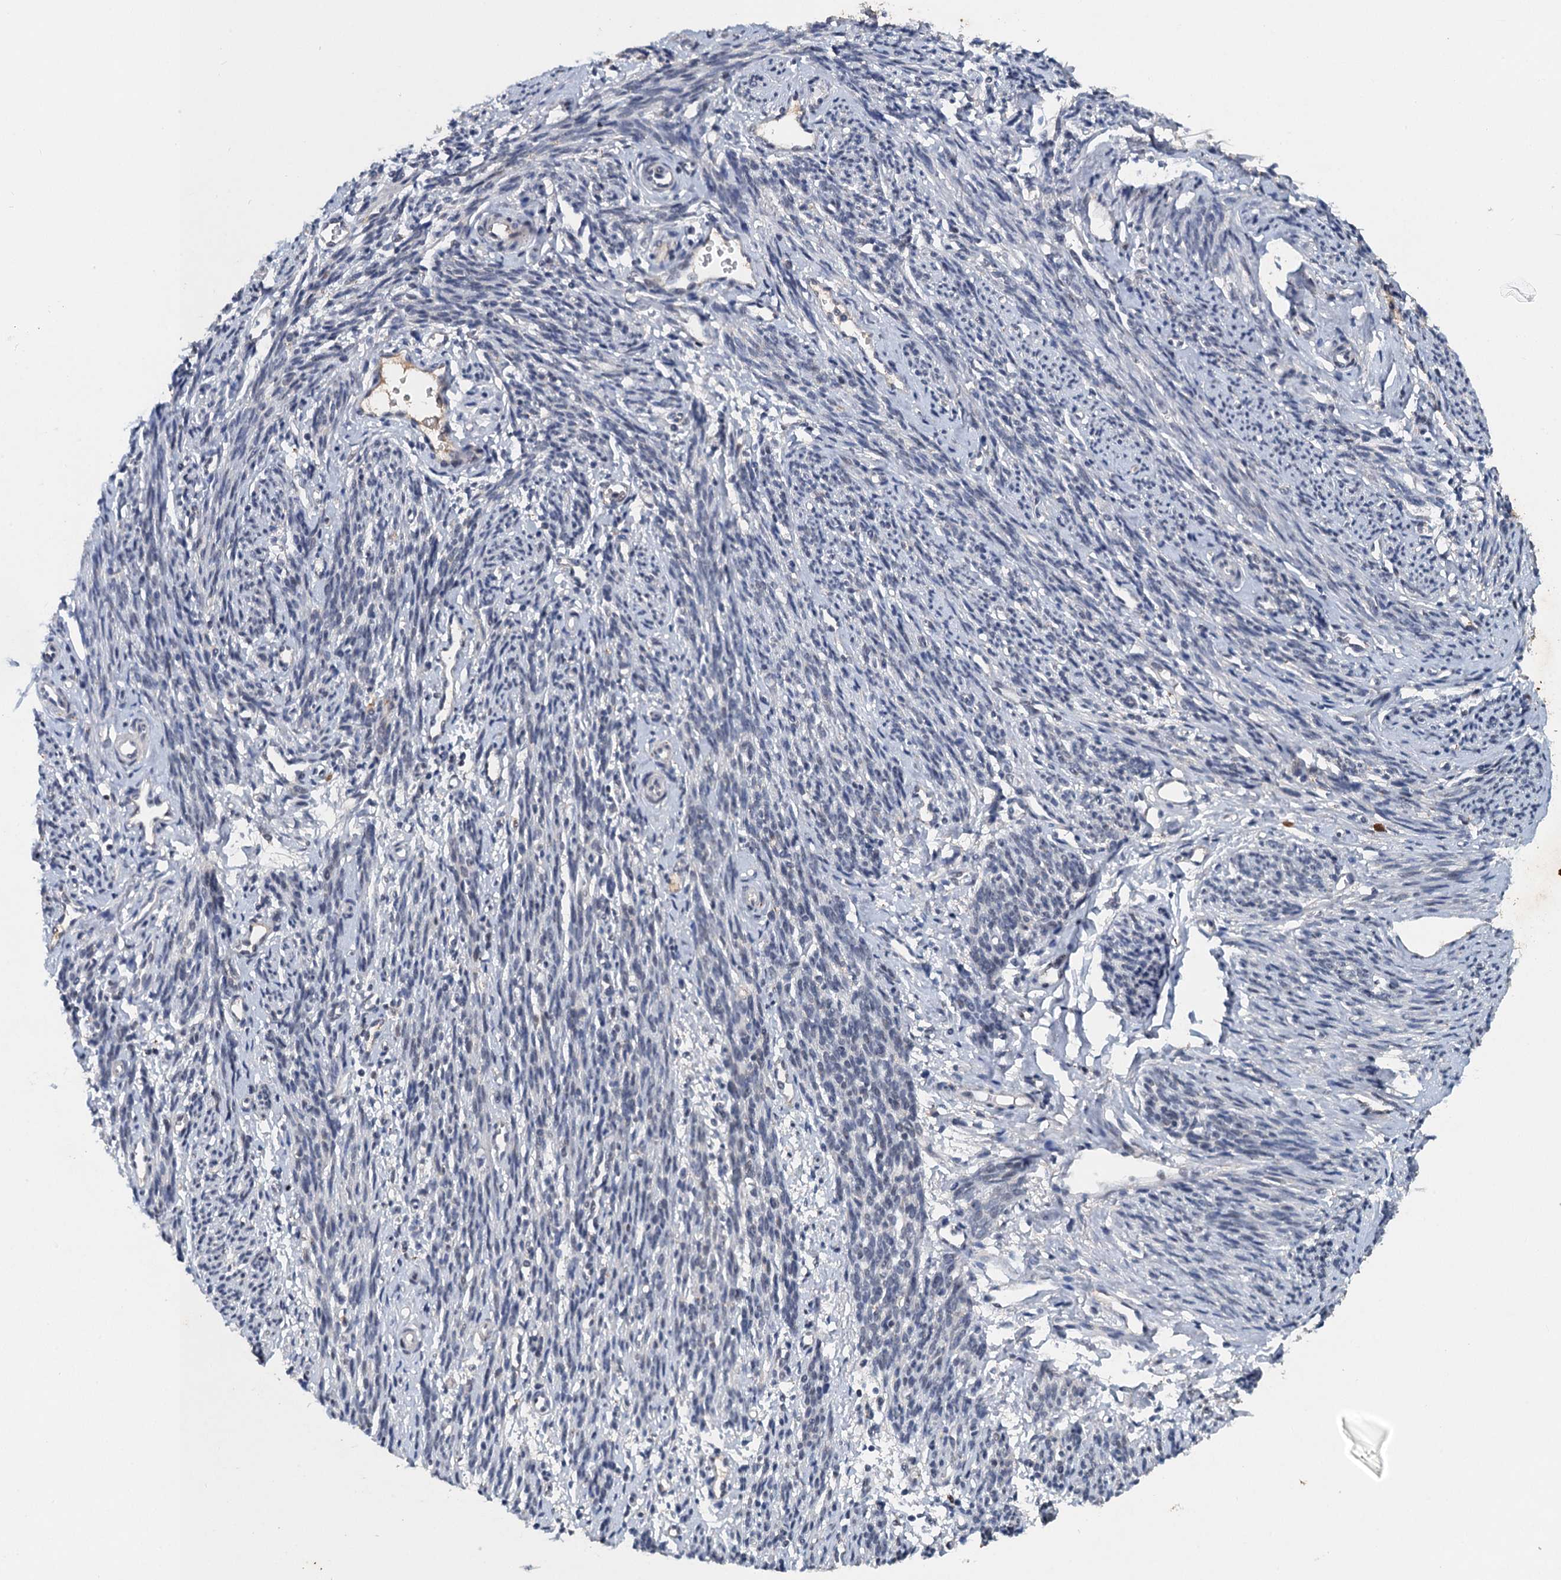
{"staining": {"intensity": "negative", "quantity": "none", "location": "none"}, "tissue": "smooth muscle", "cell_type": "Smooth muscle cells", "image_type": "normal", "snomed": [{"axis": "morphology", "description": "Normal tissue, NOS"}, {"axis": "topography", "description": "Smooth muscle"}, {"axis": "topography", "description": "Uterus"}], "caption": "This is an immunohistochemistry micrograph of benign smooth muscle. There is no staining in smooth muscle cells.", "gene": "CSTF3", "patient": {"sex": "female", "age": 59}}